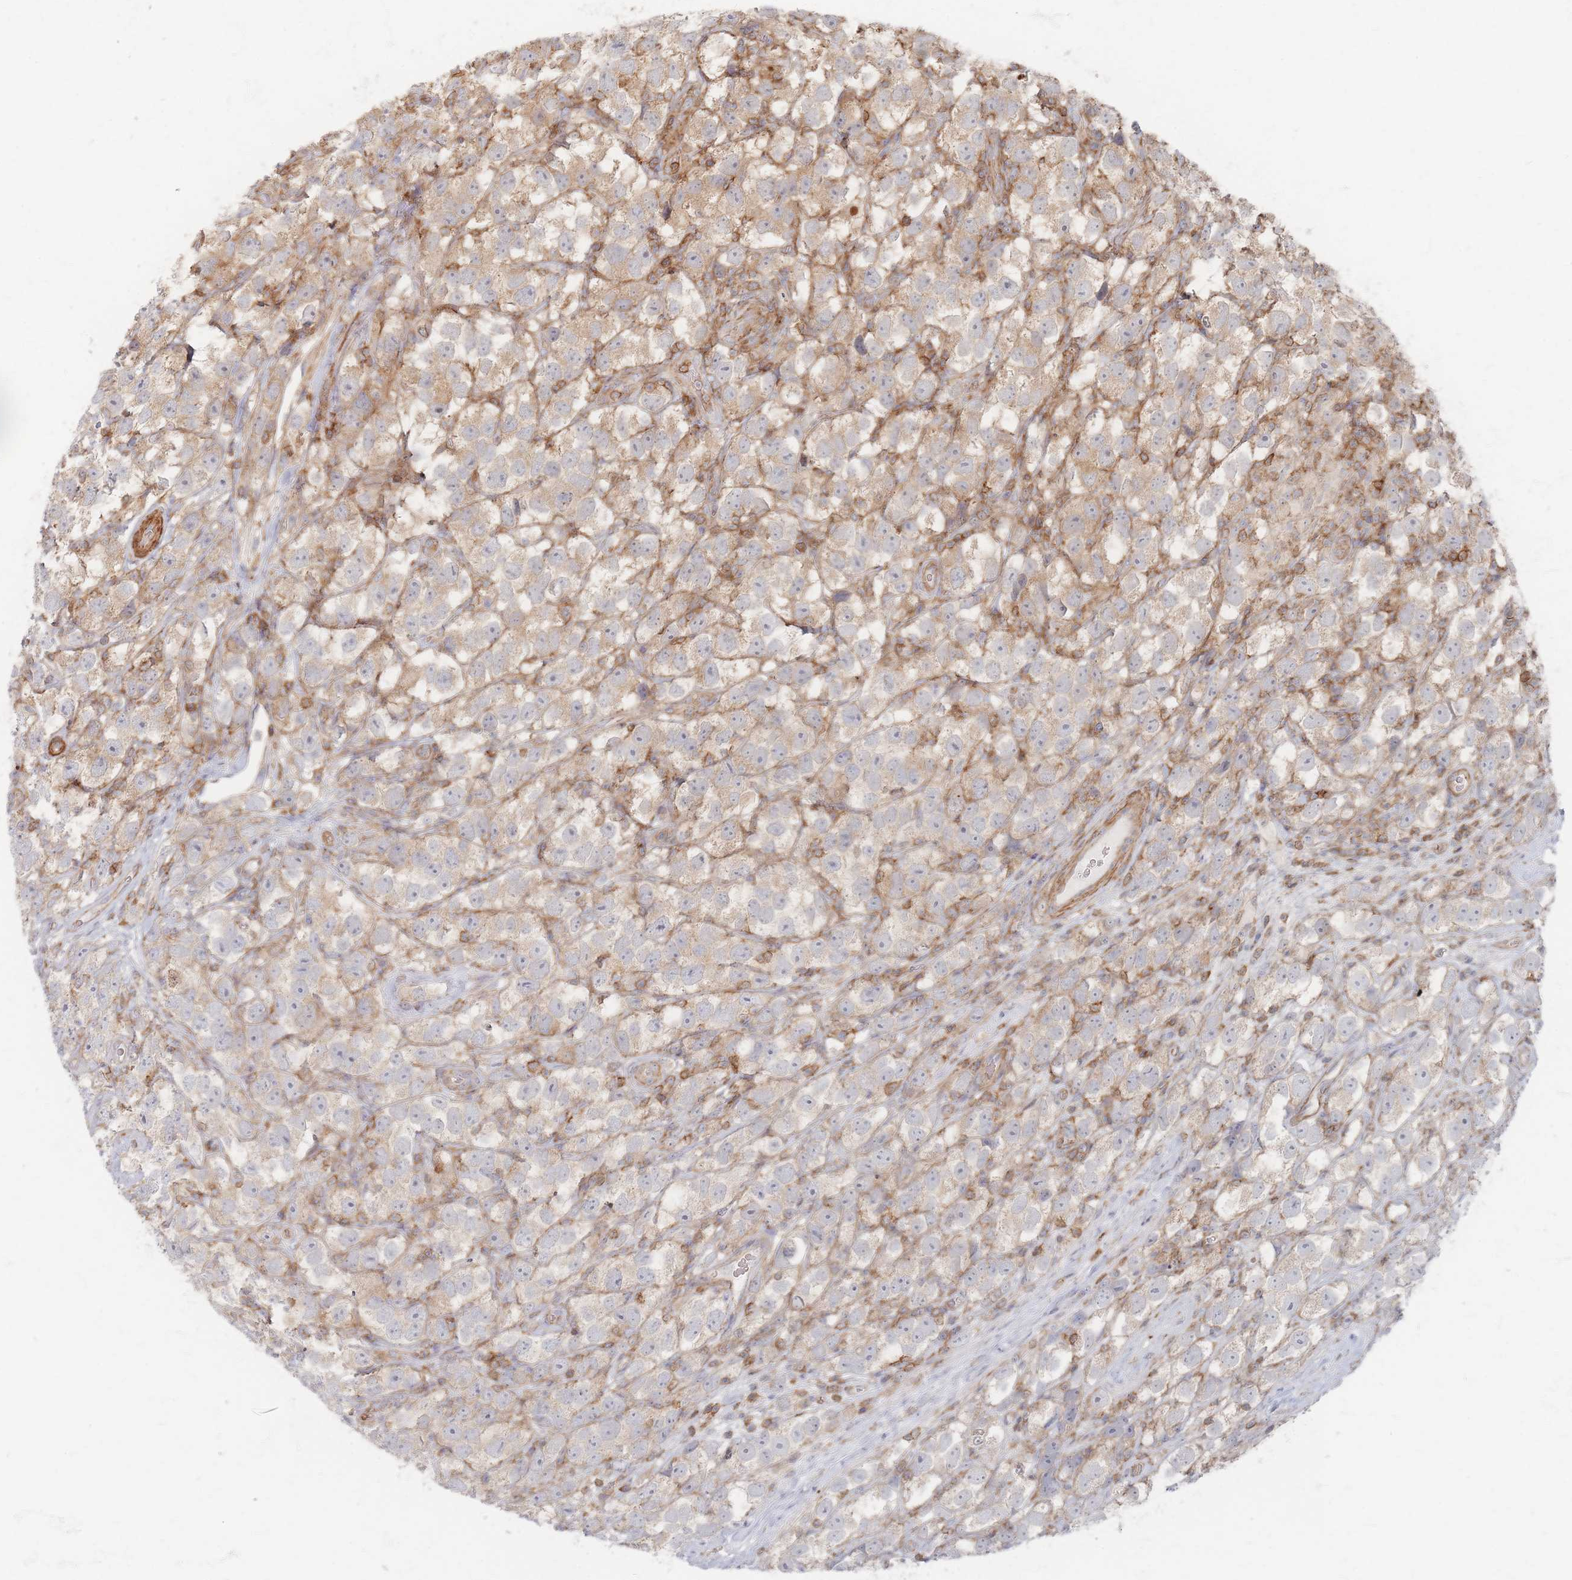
{"staining": {"intensity": "weak", "quantity": "25%-75%", "location": "cytoplasmic/membranous"}, "tissue": "testis cancer", "cell_type": "Tumor cells", "image_type": "cancer", "snomed": [{"axis": "morphology", "description": "Seminoma, NOS"}, {"axis": "topography", "description": "Testis"}], "caption": "An image of seminoma (testis) stained for a protein shows weak cytoplasmic/membranous brown staining in tumor cells.", "gene": "ZNF852", "patient": {"sex": "male", "age": 26}}